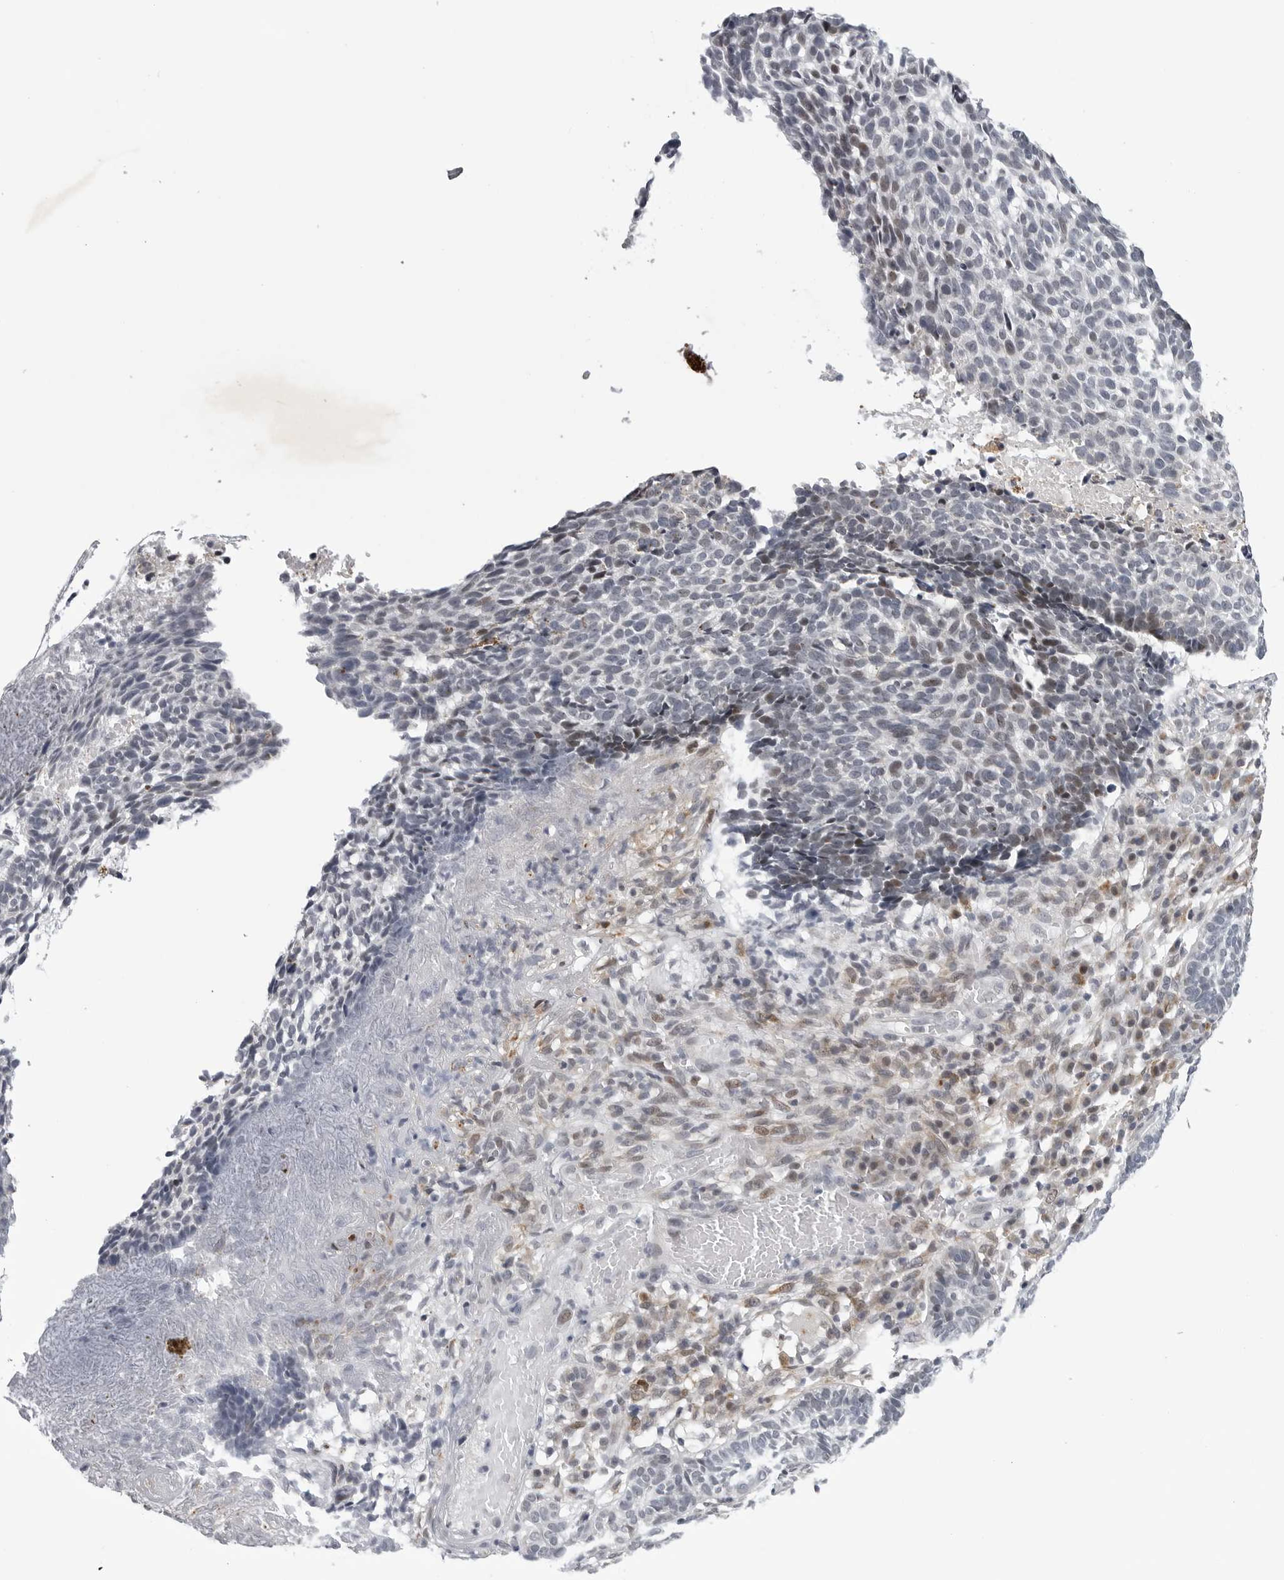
{"staining": {"intensity": "negative", "quantity": "none", "location": "none"}, "tissue": "skin cancer", "cell_type": "Tumor cells", "image_type": "cancer", "snomed": [{"axis": "morphology", "description": "Basal cell carcinoma"}, {"axis": "topography", "description": "Skin"}], "caption": "DAB immunohistochemical staining of skin cancer demonstrates no significant positivity in tumor cells.", "gene": "CDK20", "patient": {"sex": "male", "age": 85}}